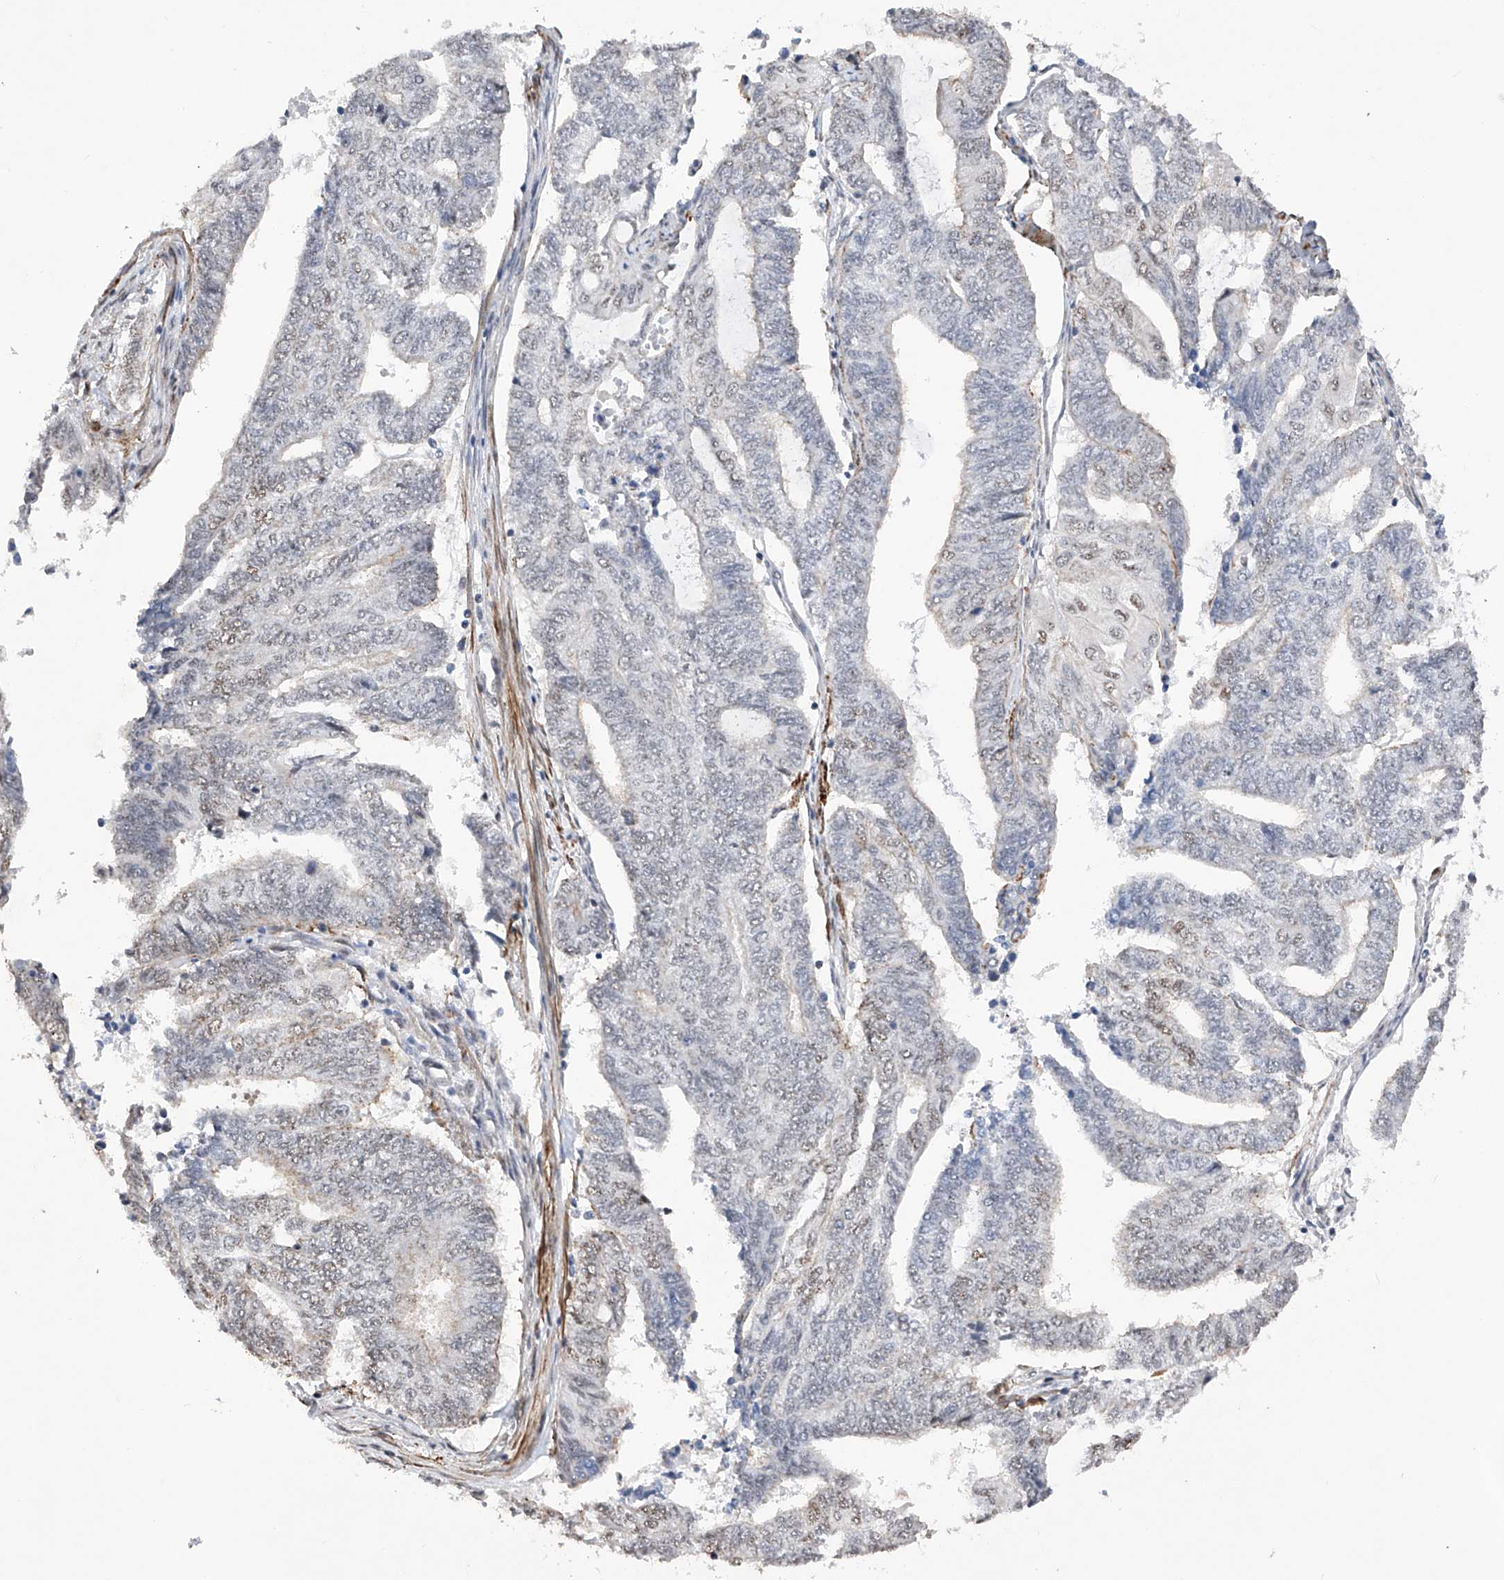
{"staining": {"intensity": "negative", "quantity": "none", "location": "none"}, "tissue": "endometrial cancer", "cell_type": "Tumor cells", "image_type": "cancer", "snomed": [{"axis": "morphology", "description": "Adenocarcinoma, NOS"}, {"axis": "topography", "description": "Uterus"}, {"axis": "topography", "description": "Endometrium"}], "caption": "Endometrial cancer (adenocarcinoma) was stained to show a protein in brown. There is no significant expression in tumor cells.", "gene": "NFATC4", "patient": {"sex": "female", "age": 70}}